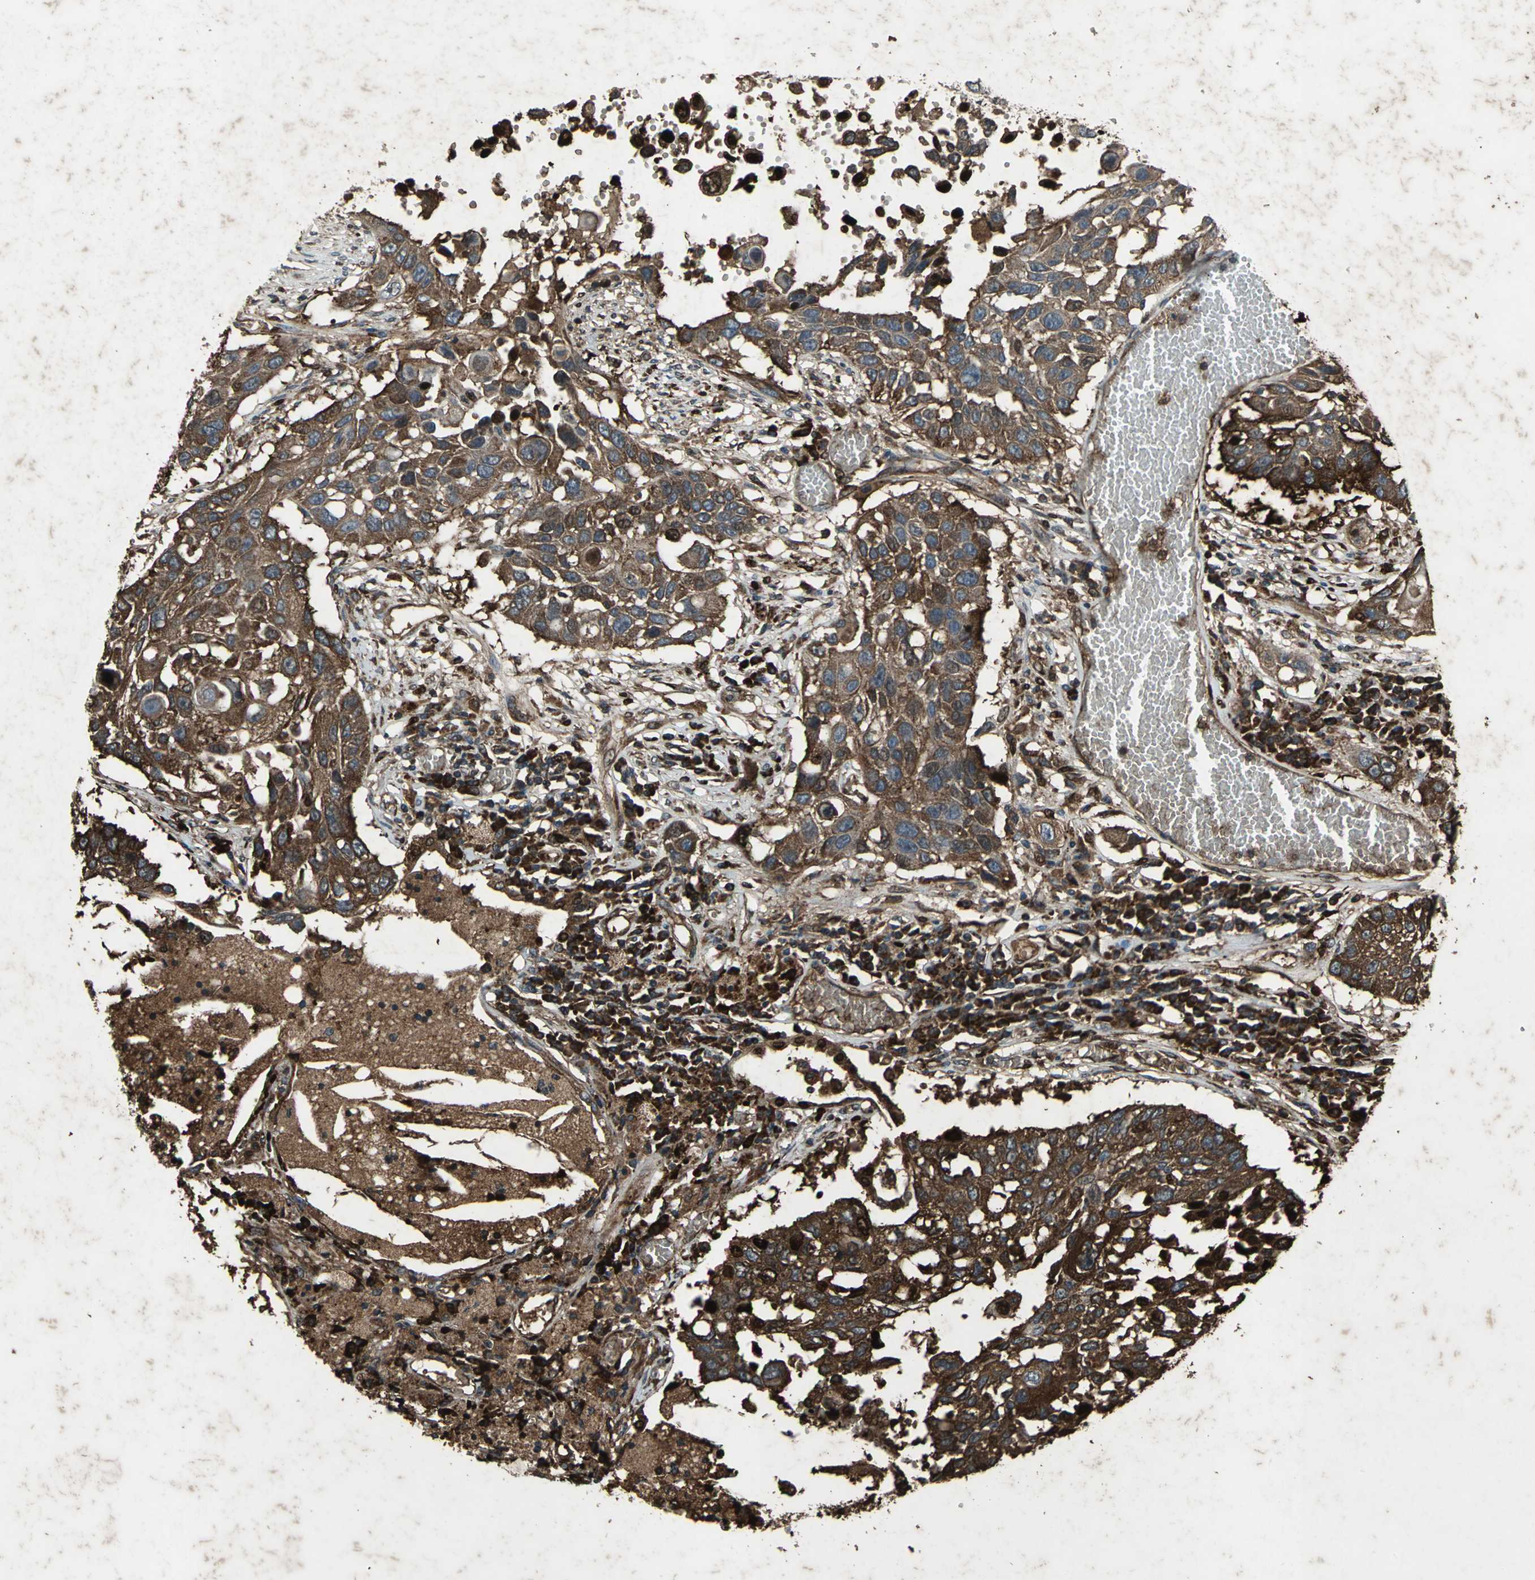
{"staining": {"intensity": "strong", "quantity": ">75%", "location": "cytoplasmic/membranous"}, "tissue": "lung cancer", "cell_type": "Tumor cells", "image_type": "cancer", "snomed": [{"axis": "morphology", "description": "Squamous cell carcinoma, NOS"}, {"axis": "topography", "description": "Lung"}], "caption": "Tumor cells demonstrate strong cytoplasmic/membranous positivity in approximately >75% of cells in squamous cell carcinoma (lung).", "gene": "SEPTIN4", "patient": {"sex": "male", "age": 71}}